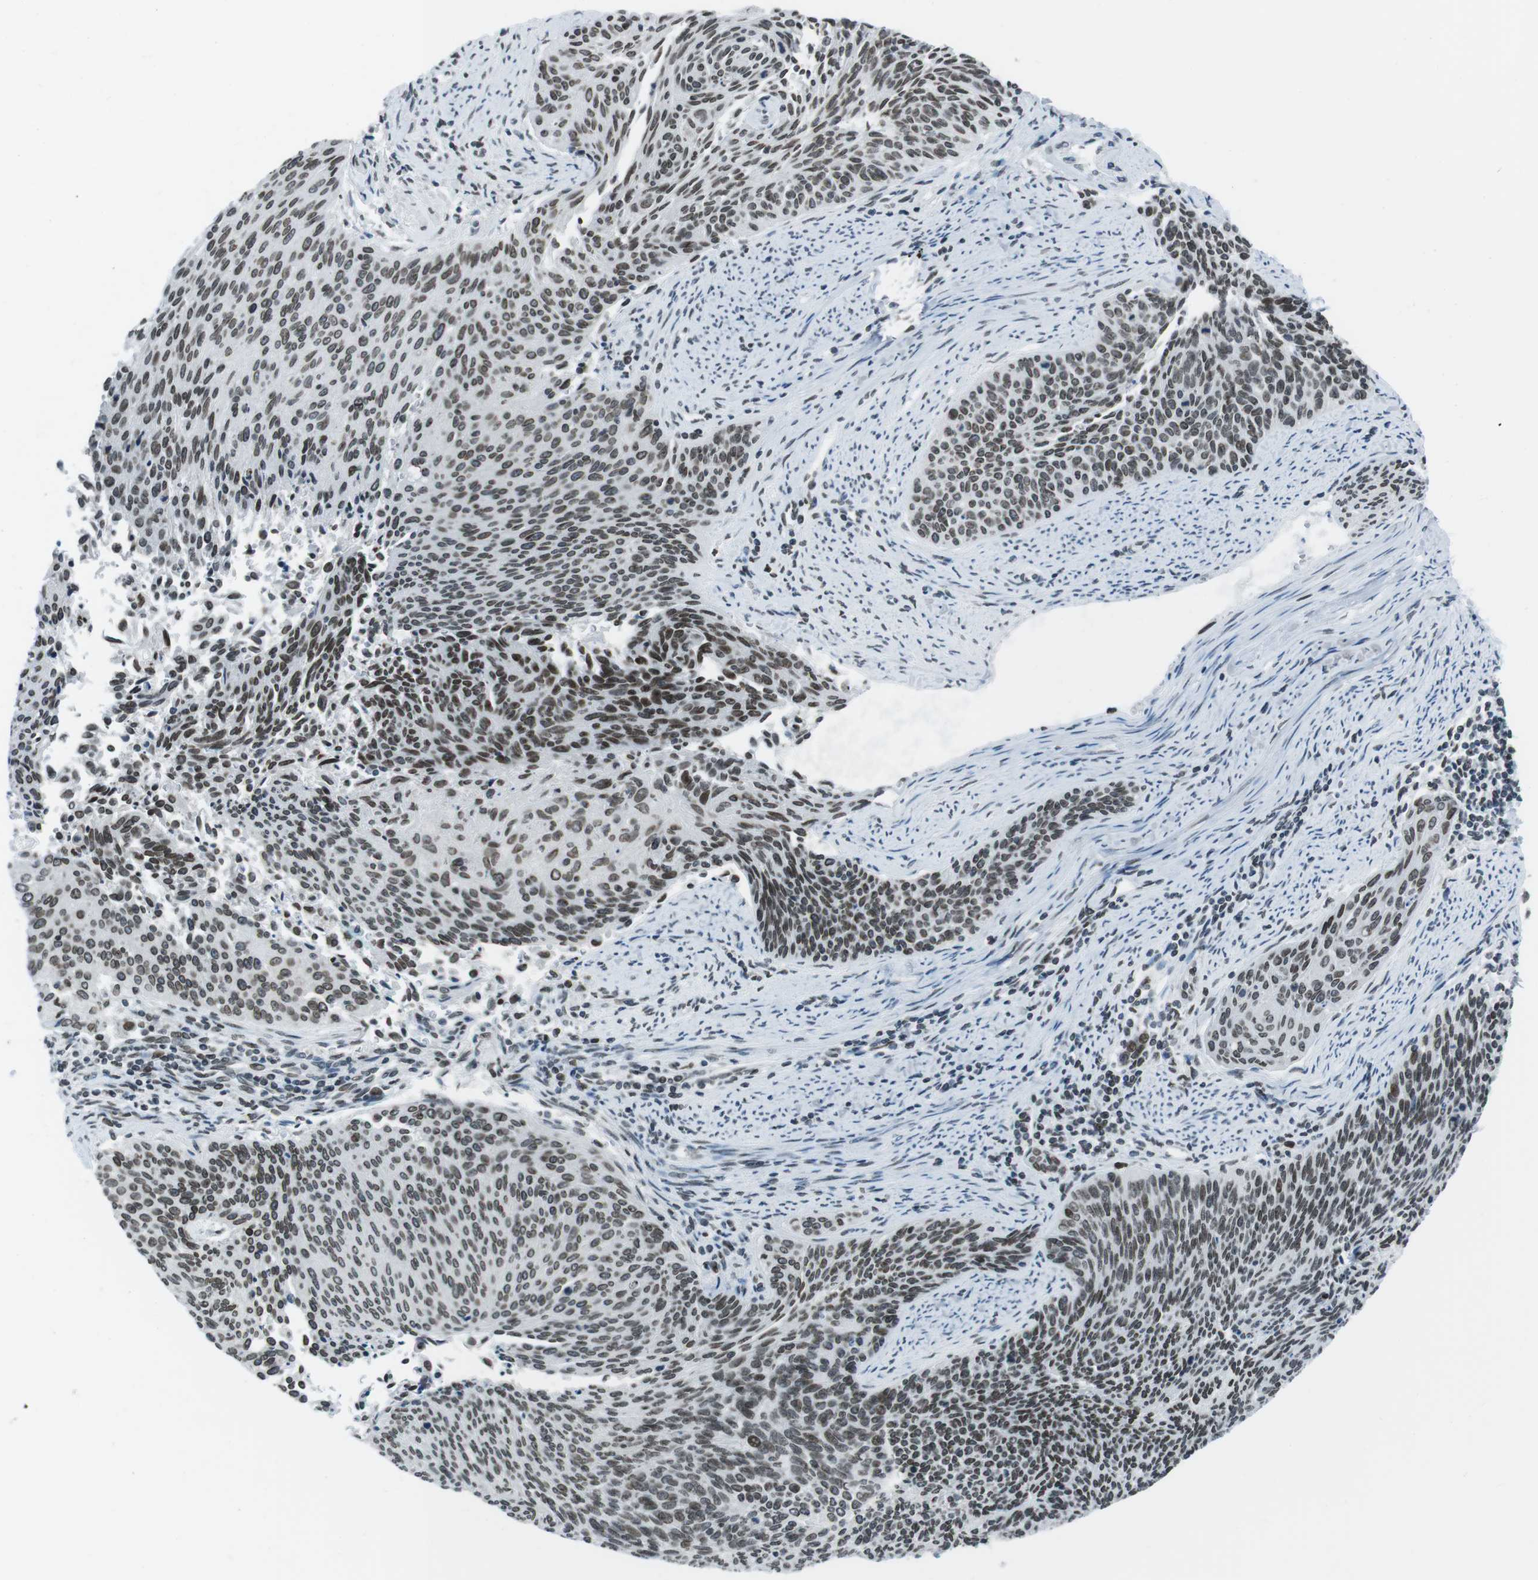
{"staining": {"intensity": "moderate", "quantity": ">75%", "location": "cytoplasmic/membranous,nuclear"}, "tissue": "cervical cancer", "cell_type": "Tumor cells", "image_type": "cancer", "snomed": [{"axis": "morphology", "description": "Squamous cell carcinoma, NOS"}, {"axis": "topography", "description": "Cervix"}], "caption": "Immunohistochemical staining of human squamous cell carcinoma (cervical) demonstrates medium levels of moderate cytoplasmic/membranous and nuclear protein positivity in approximately >75% of tumor cells. Using DAB (3,3'-diaminobenzidine) (brown) and hematoxylin (blue) stains, captured at high magnification using brightfield microscopy.", "gene": "MAD1L1", "patient": {"sex": "female", "age": 55}}